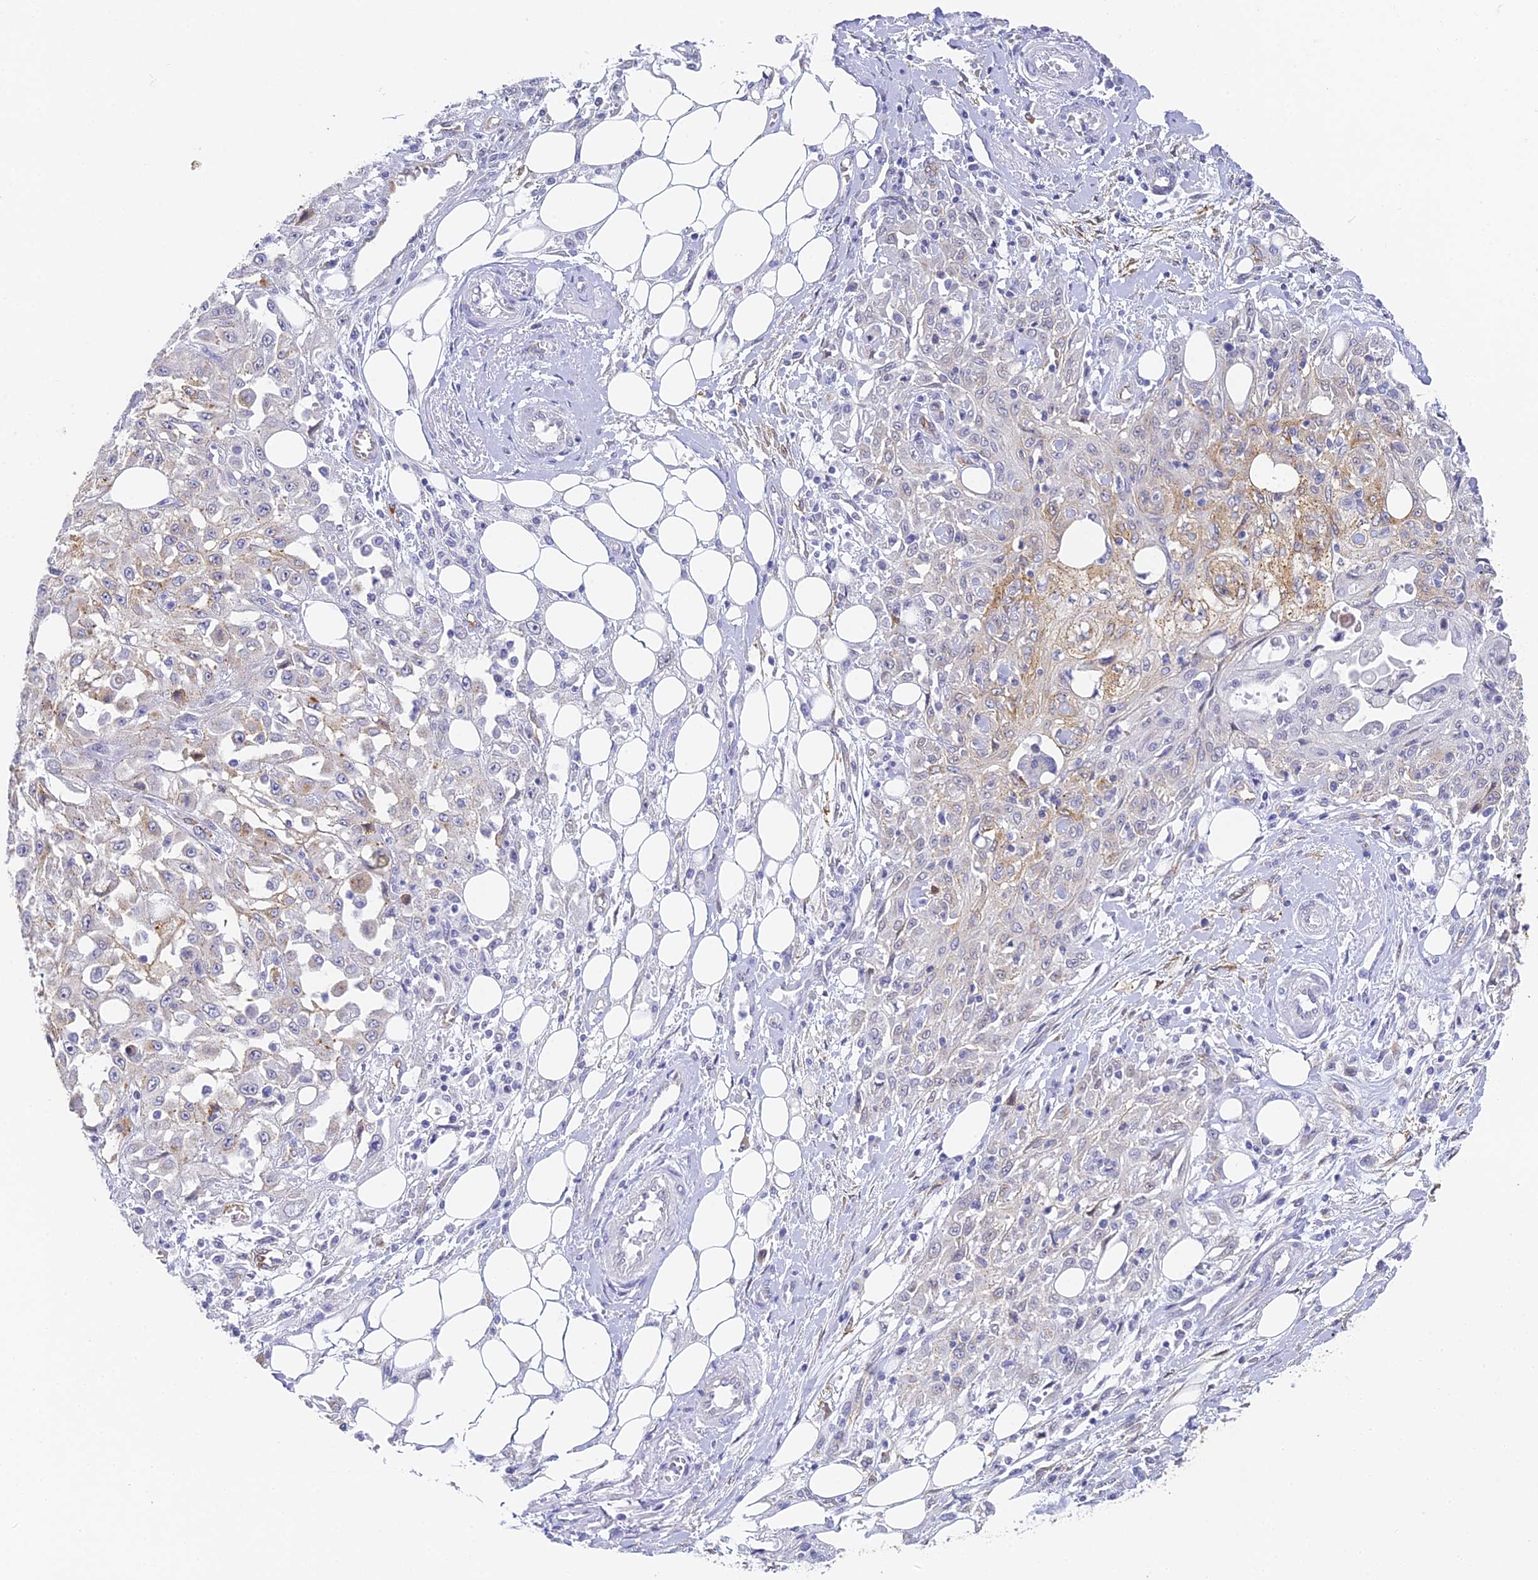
{"staining": {"intensity": "weak", "quantity": "<25%", "location": "cytoplasmic/membranous"}, "tissue": "skin cancer", "cell_type": "Tumor cells", "image_type": "cancer", "snomed": [{"axis": "morphology", "description": "Squamous cell carcinoma, NOS"}, {"axis": "morphology", "description": "Squamous cell carcinoma, metastatic, NOS"}, {"axis": "topography", "description": "Skin"}, {"axis": "topography", "description": "Lymph node"}], "caption": "Tumor cells show no significant expression in skin cancer (metastatic squamous cell carcinoma). The staining is performed using DAB (3,3'-diaminobenzidine) brown chromogen with nuclei counter-stained in using hematoxylin.", "gene": "GJA1", "patient": {"sex": "male", "age": 75}}